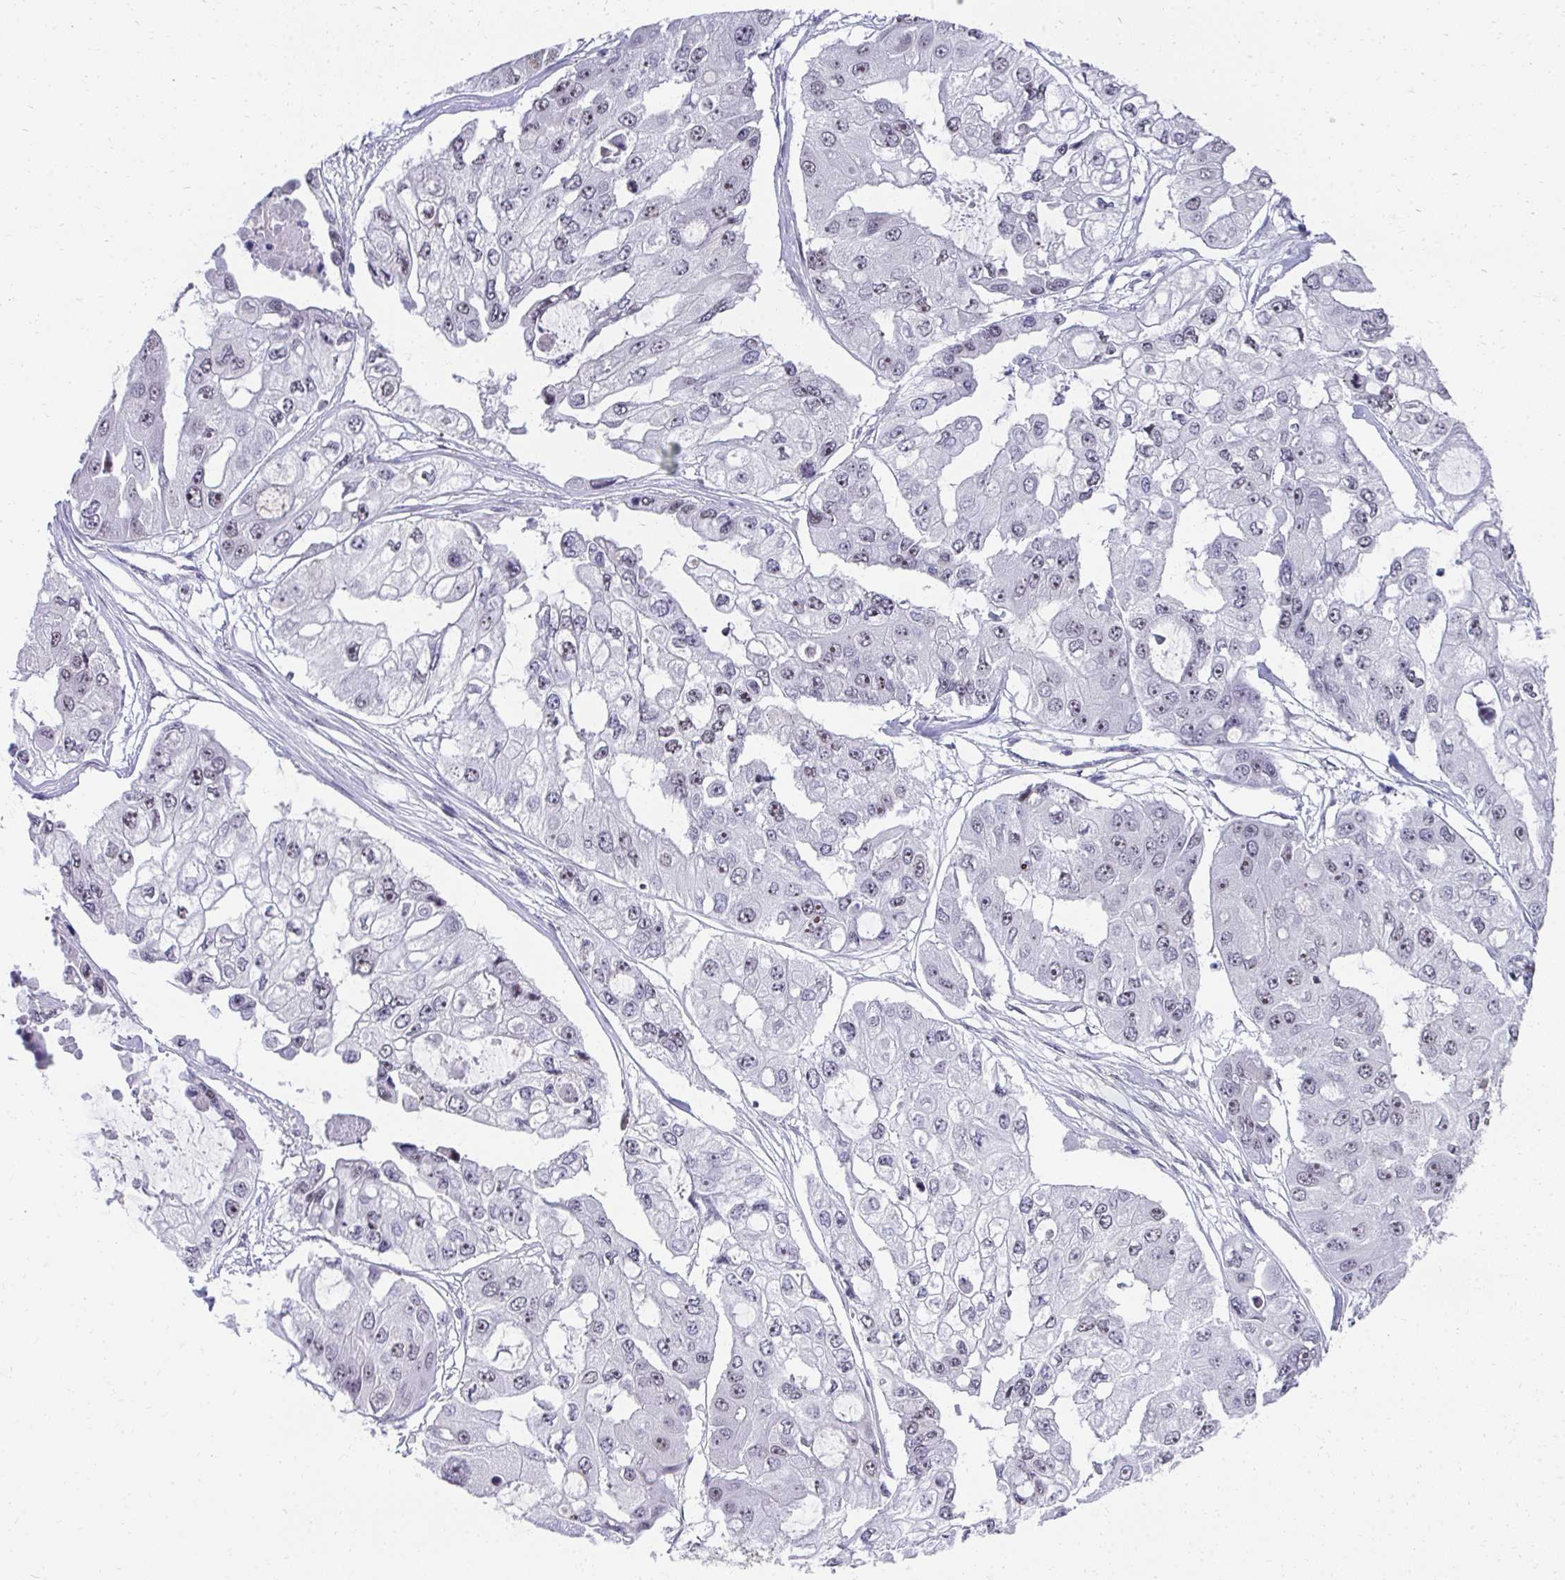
{"staining": {"intensity": "weak", "quantity": "25%-75%", "location": "nuclear"}, "tissue": "ovarian cancer", "cell_type": "Tumor cells", "image_type": "cancer", "snomed": [{"axis": "morphology", "description": "Cystadenocarcinoma, serous, NOS"}, {"axis": "topography", "description": "Ovary"}], "caption": "Immunohistochemical staining of human ovarian cancer (serous cystadenocarcinoma) exhibits low levels of weak nuclear expression in about 25%-75% of tumor cells.", "gene": "HIRA", "patient": {"sex": "female", "age": 56}}